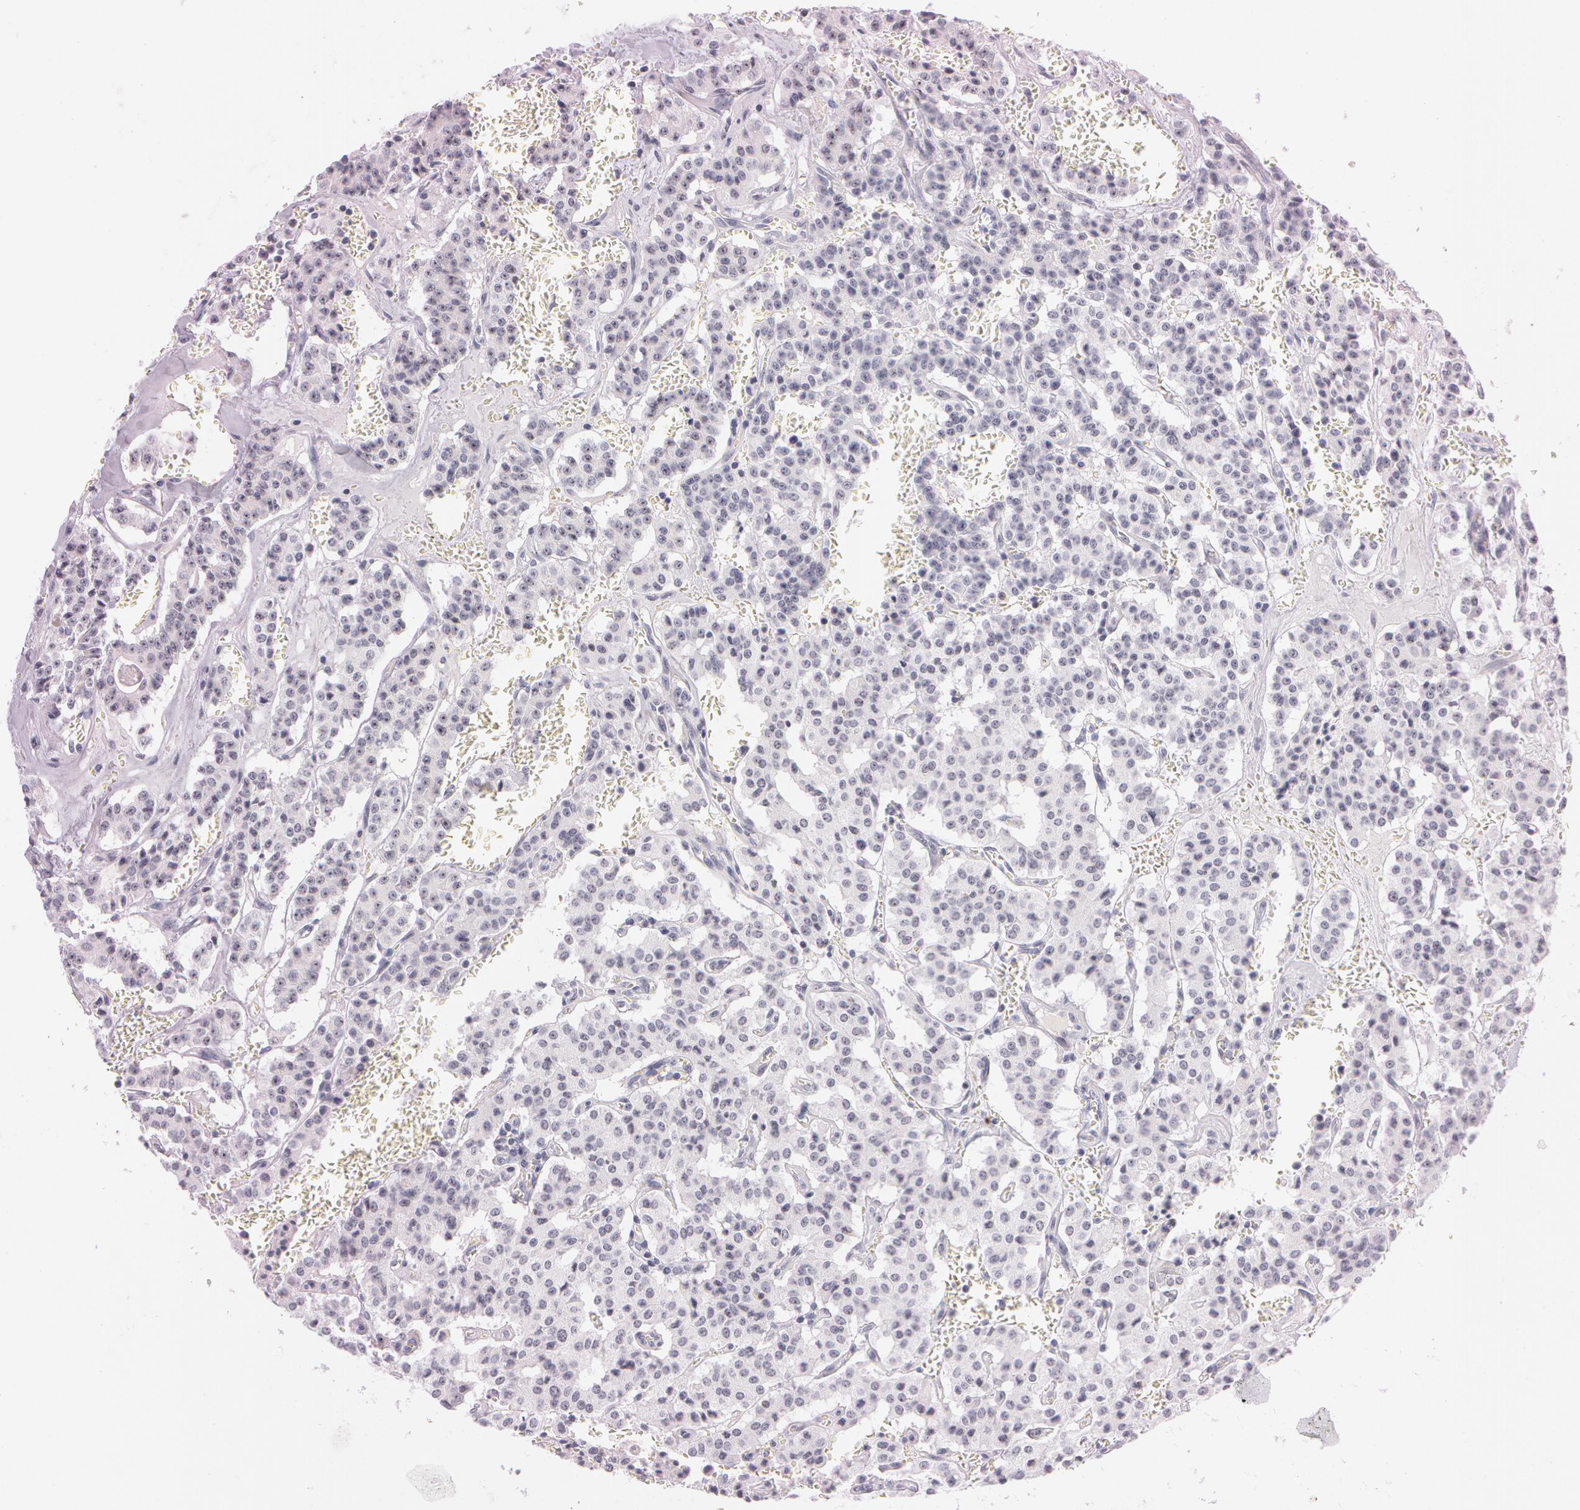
{"staining": {"intensity": "negative", "quantity": "none", "location": "none"}, "tissue": "carcinoid", "cell_type": "Tumor cells", "image_type": "cancer", "snomed": [{"axis": "morphology", "description": "Carcinoid, malignant, NOS"}, {"axis": "topography", "description": "Bronchus"}], "caption": "IHC of human carcinoid reveals no expression in tumor cells.", "gene": "FBL", "patient": {"sex": "male", "age": 55}}